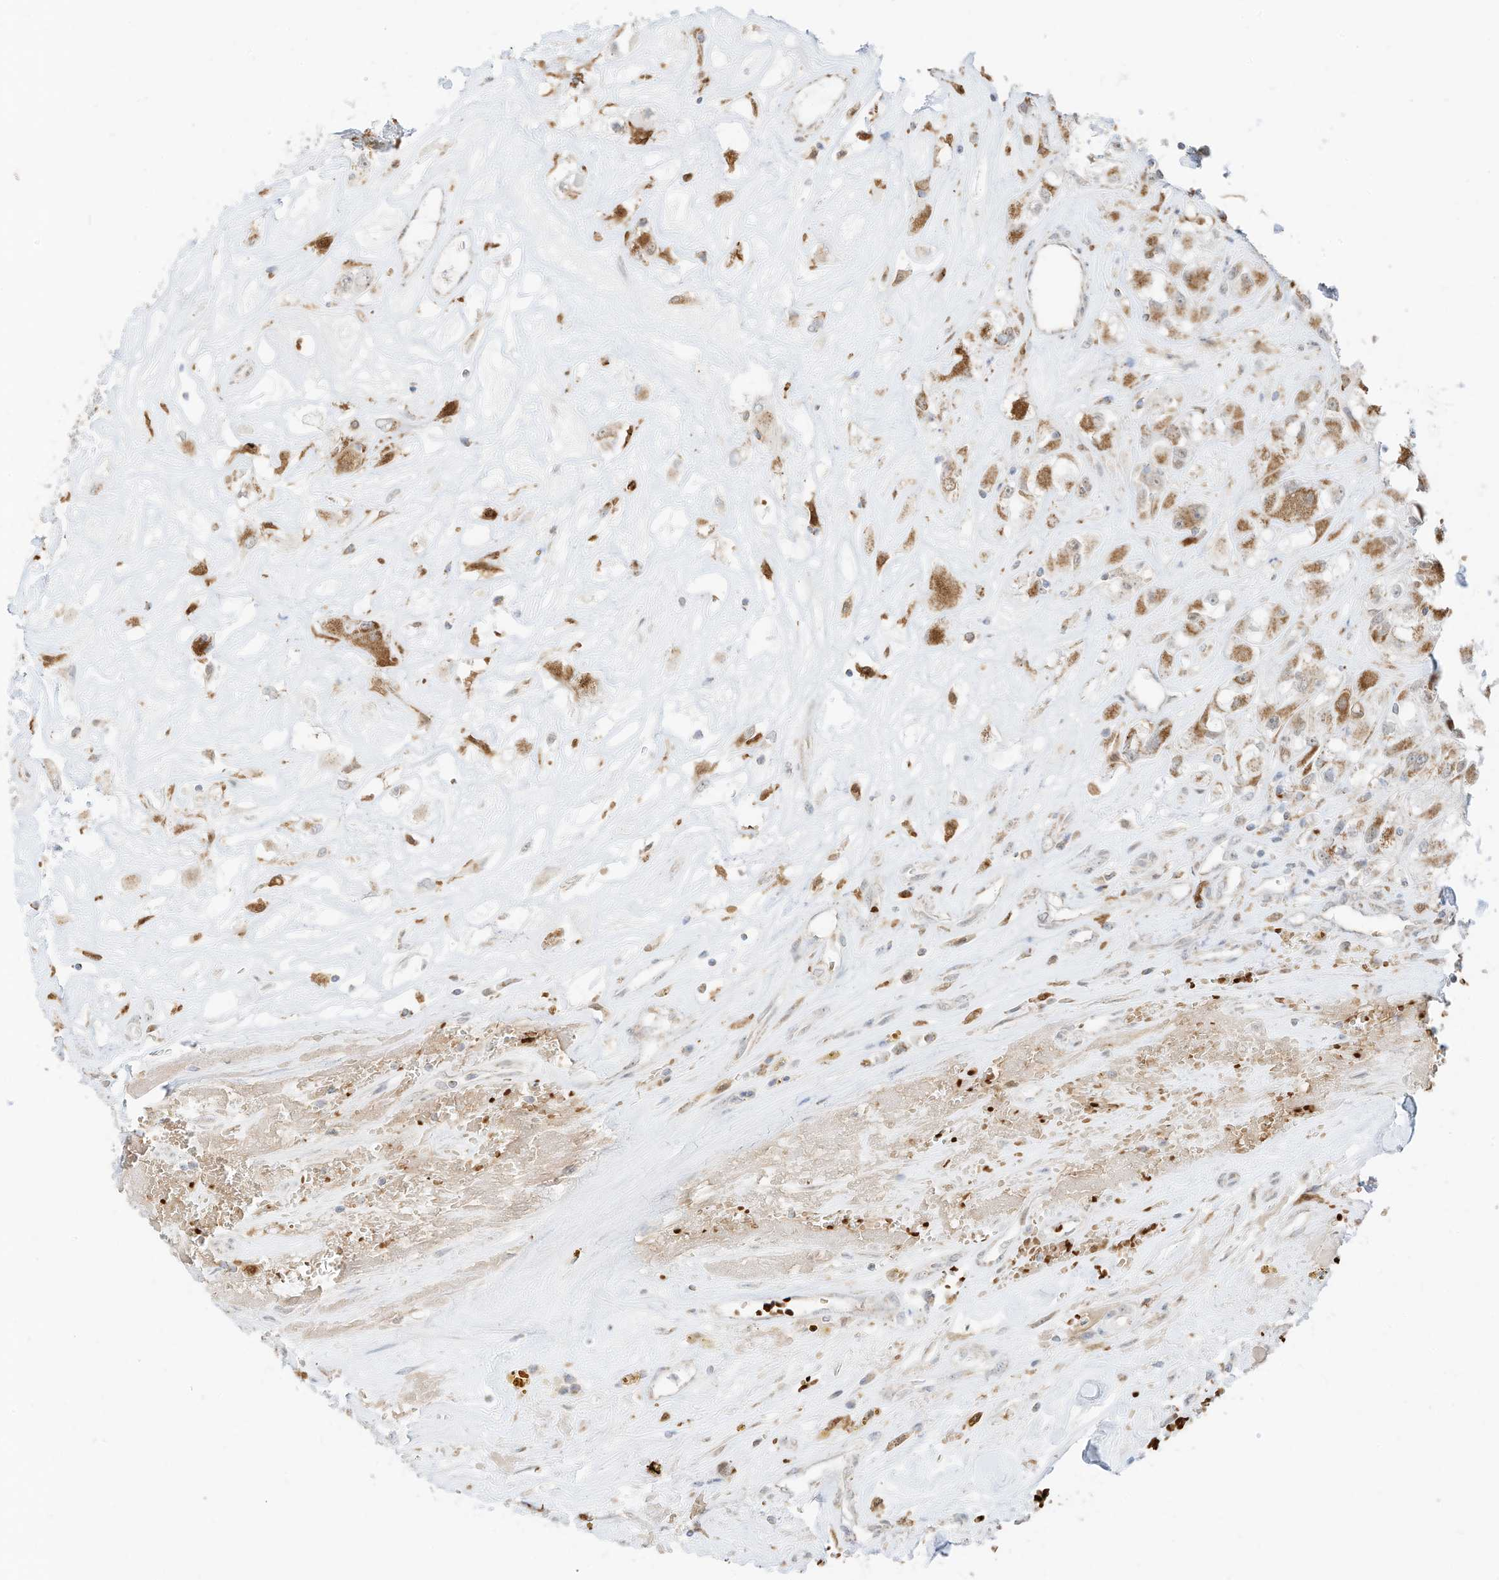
{"staining": {"intensity": "moderate", "quantity": ">75%", "location": "cytoplasmic/membranous"}, "tissue": "renal cancer", "cell_type": "Tumor cells", "image_type": "cancer", "snomed": [{"axis": "morphology", "description": "Adenocarcinoma, NOS"}, {"axis": "topography", "description": "Kidney"}], "caption": "An image of renal adenocarcinoma stained for a protein shows moderate cytoplasmic/membranous brown staining in tumor cells.", "gene": "MTUS2", "patient": {"sex": "female", "age": 52}}